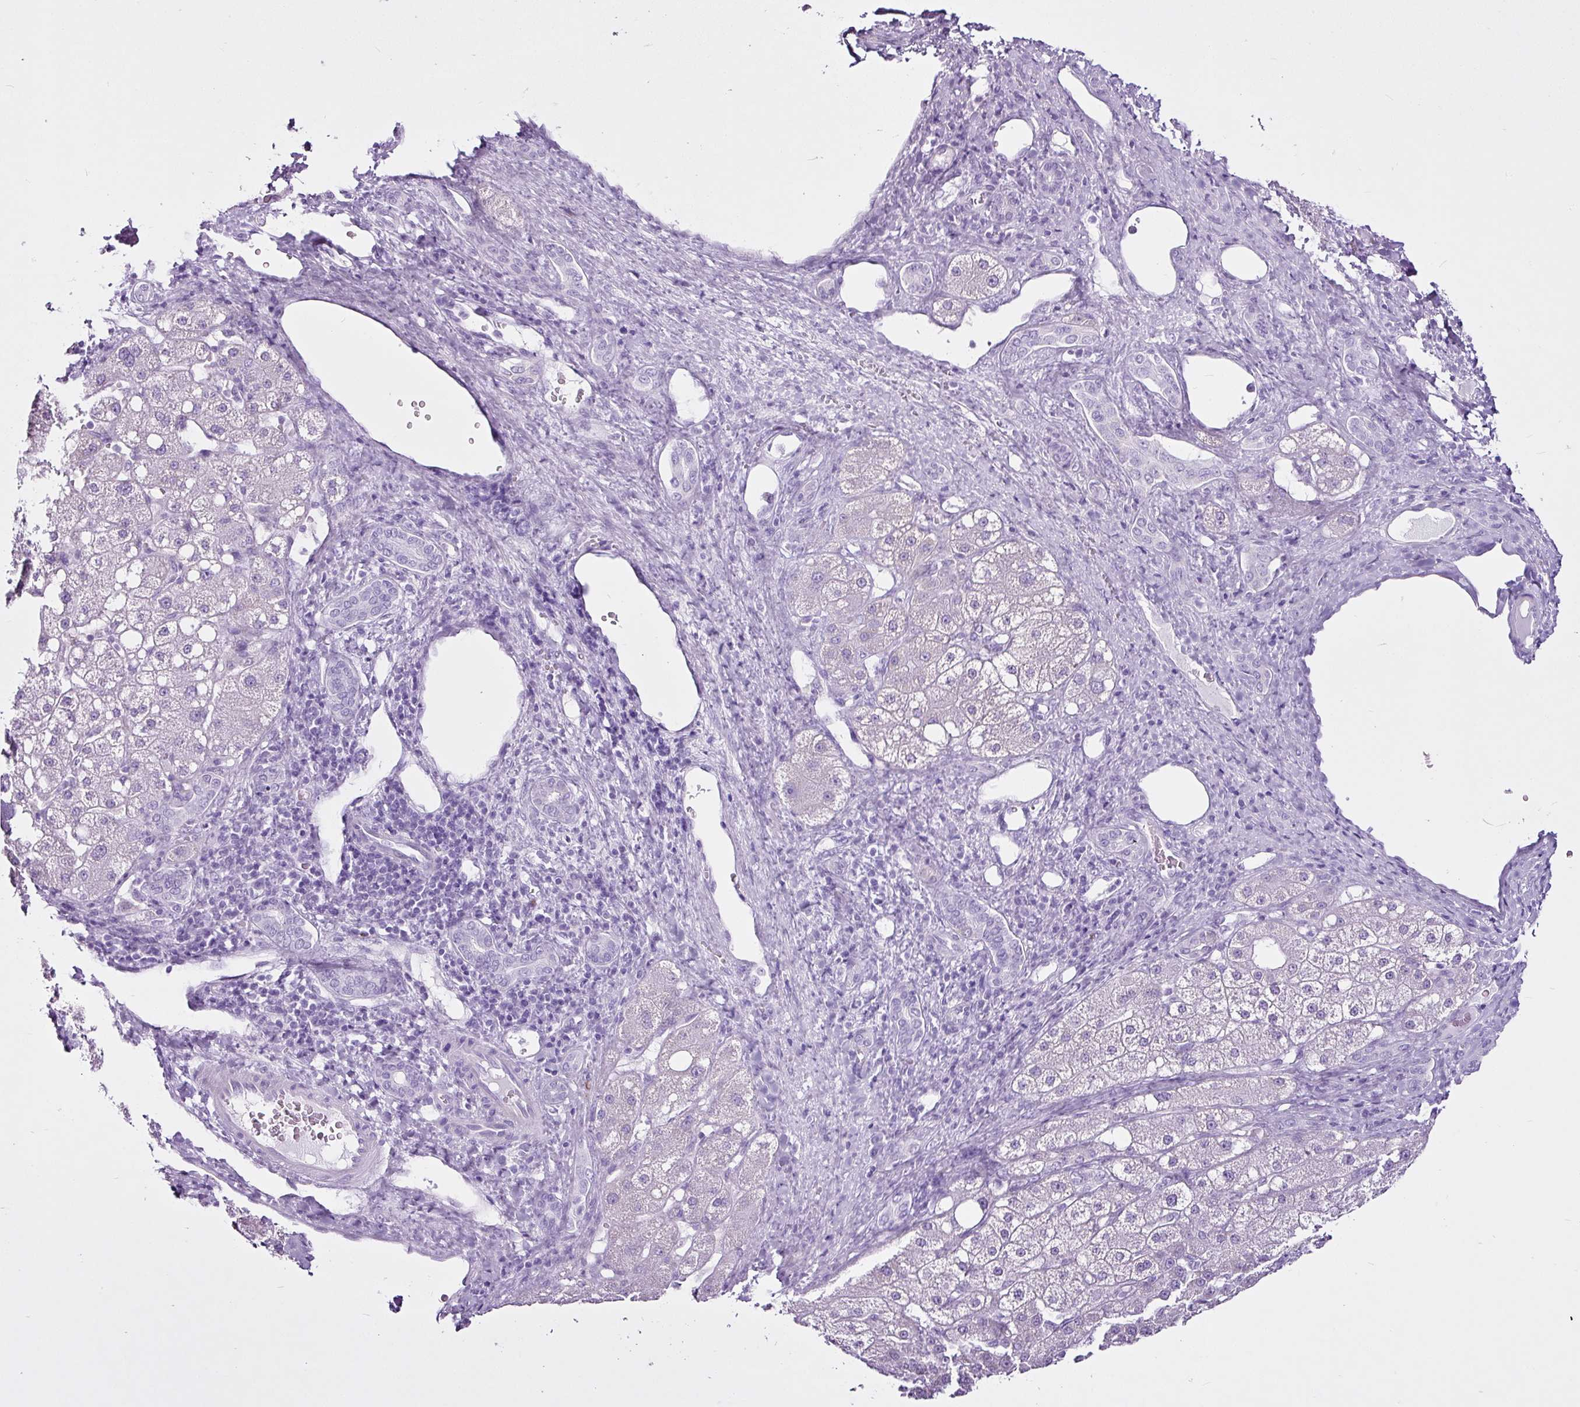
{"staining": {"intensity": "negative", "quantity": "none", "location": "none"}, "tissue": "liver cancer", "cell_type": "Tumor cells", "image_type": "cancer", "snomed": [{"axis": "morphology", "description": "Carcinoma, Hepatocellular, NOS"}, {"axis": "topography", "description": "Liver"}], "caption": "DAB (3,3'-diaminobenzidine) immunohistochemical staining of human liver hepatocellular carcinoma demonstrates no significant staining in tumor cells.", "gene": "LILRB4", "patient": {"sex": "male", "age": 67}}